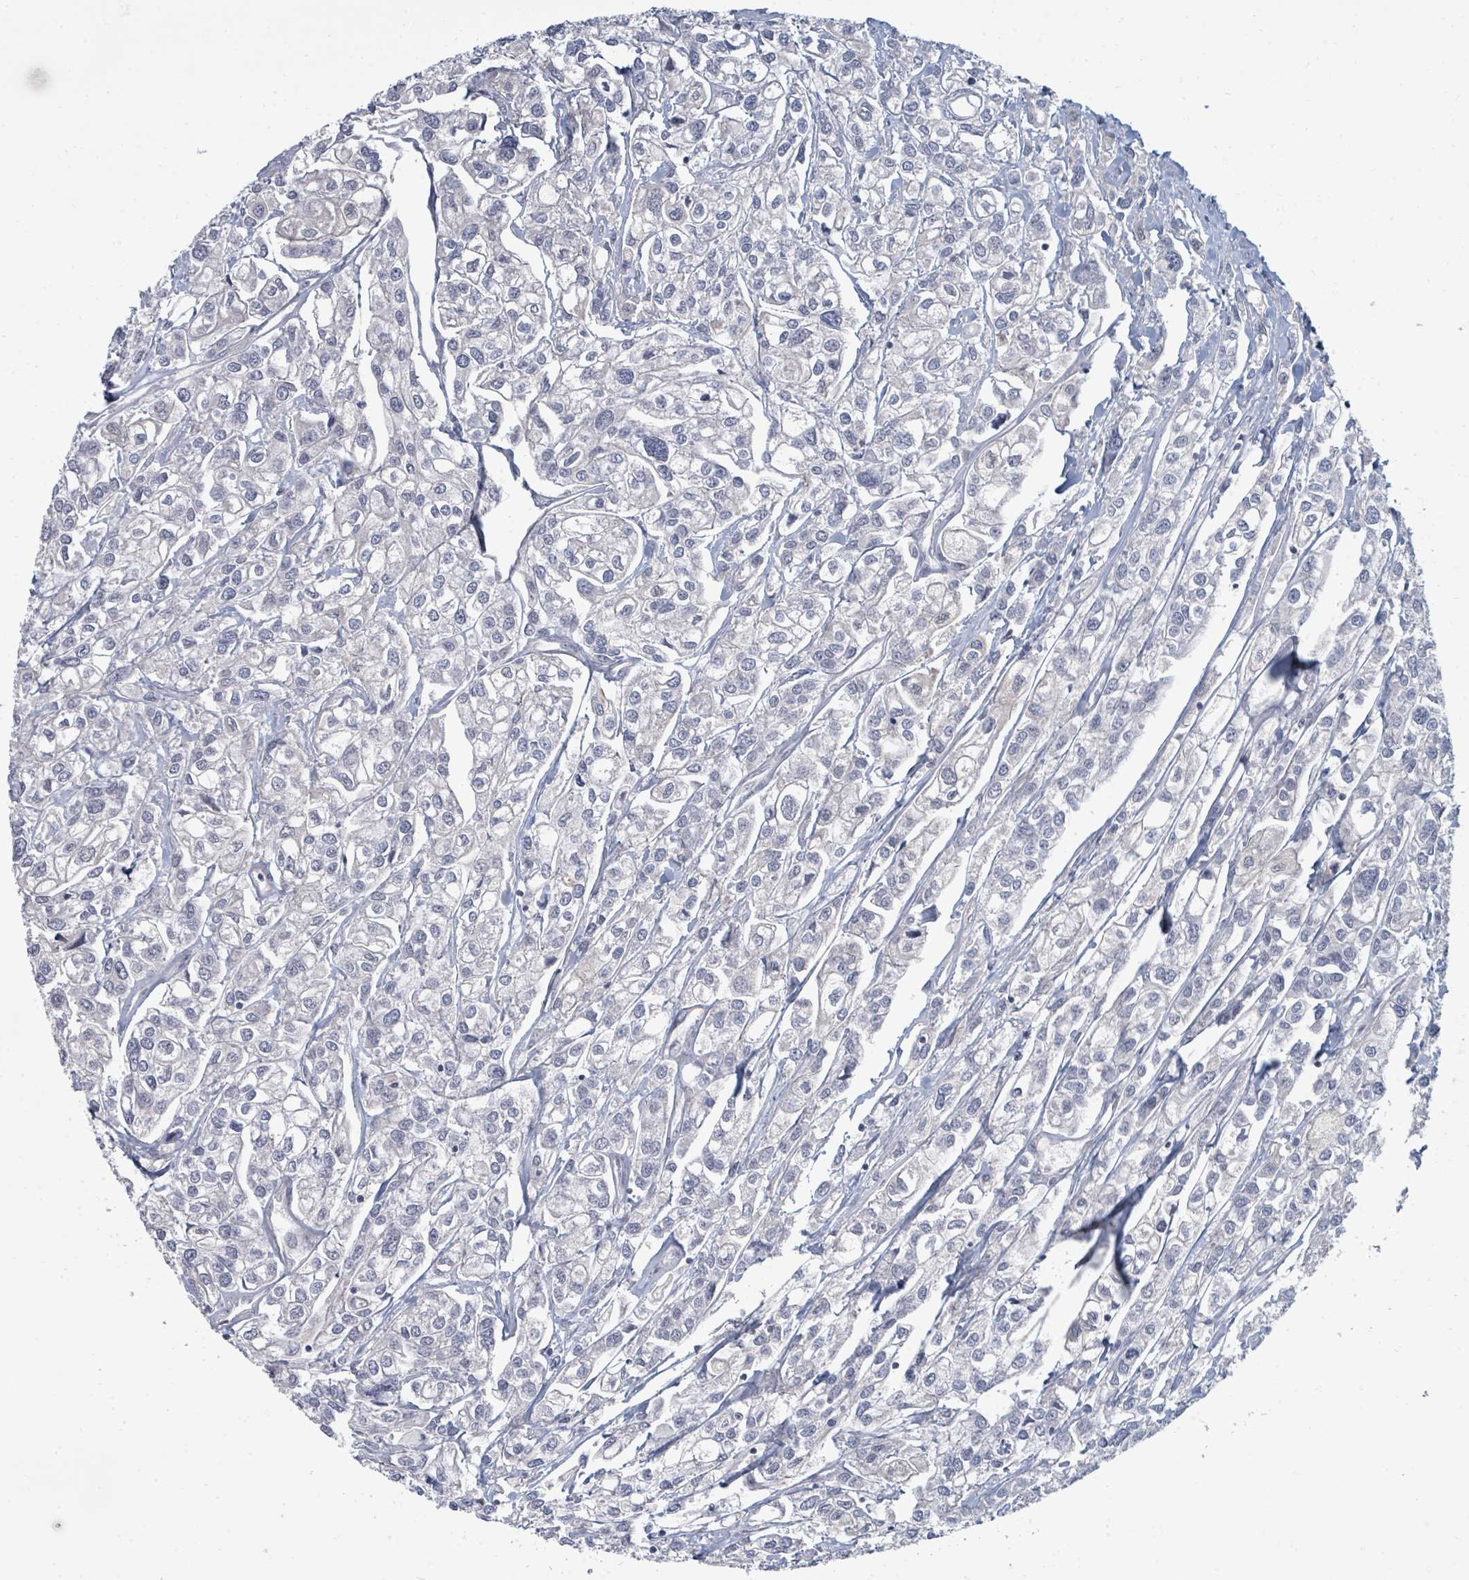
{"staining": {"intensity": "negative", "quantity": "none", "location": "none"}, "tissue": "urothelial cancer", "cell_type": "Tumor cells", "image_type": "cancer", "snomed": [{"axis": "morphology", "description": "Urothelial carcinoma, High grade"}, {"axis": "topography", "description": "Urinary bladder"}], "caption": "Tumor cells show no significant protein staining in urothelial cancer.", "gene": "SLC25A45", "patient": {"sex": "male", "age": 67}}